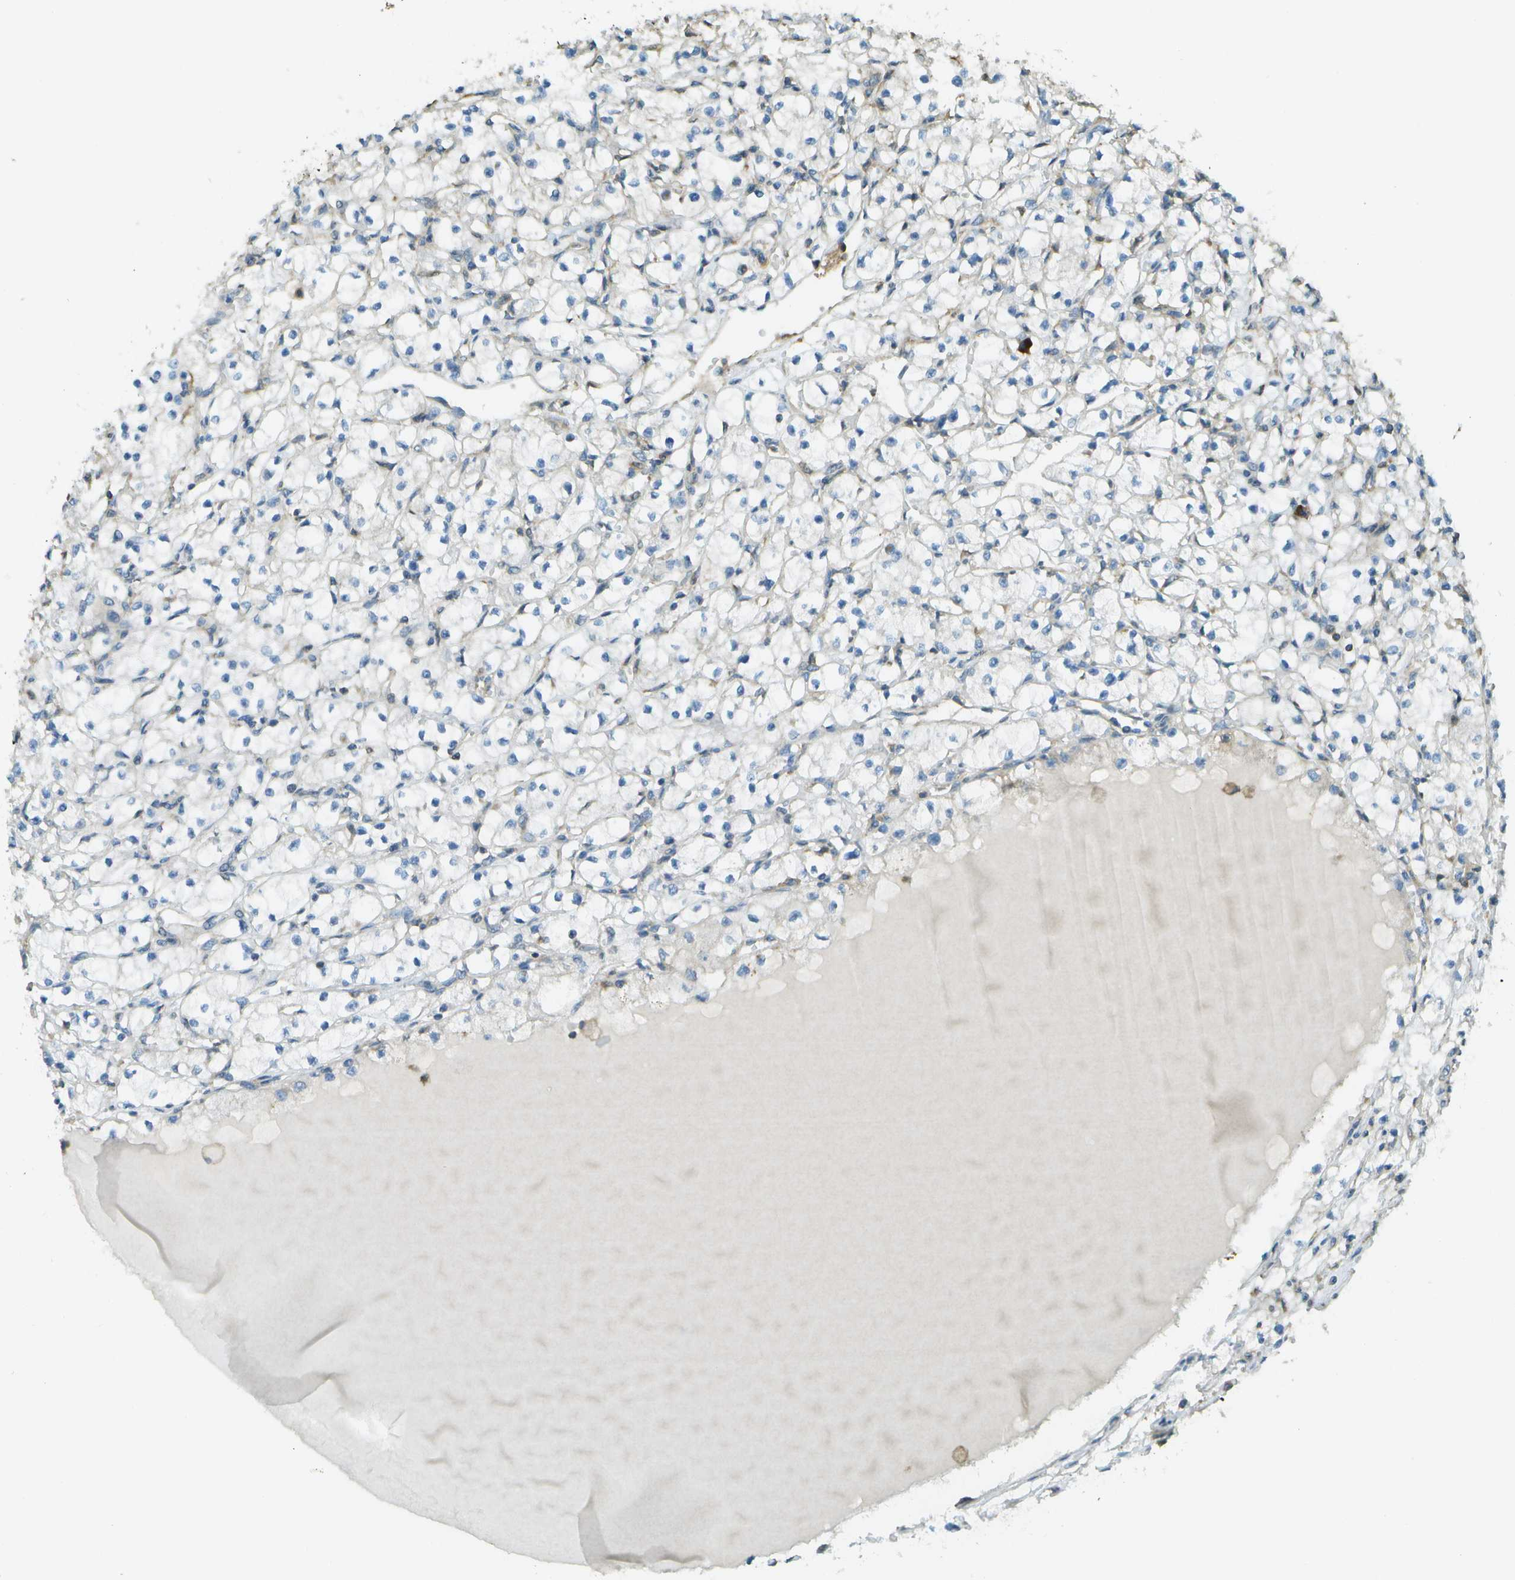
{"staining": {"intensity": "negative", "quantity": "none", "location": "none"}, "tissue": "renal cancer", "cell_type": "Tumor cells", "image_type": "cancer", "snomed": [{"axis": "morphology", "description": "Adenocarcinoma, NOS"}, {"axis": "topography", "description": "Kidney"}], "caption": "This image is of renal adenocarcinoma stained with IHC to label a protein in brown with the nuclei are counter-stained blue. There is no positivity in tumor cells.", "gene": "DNAJB11", "patient": {"sex": "male", "age": 56}}